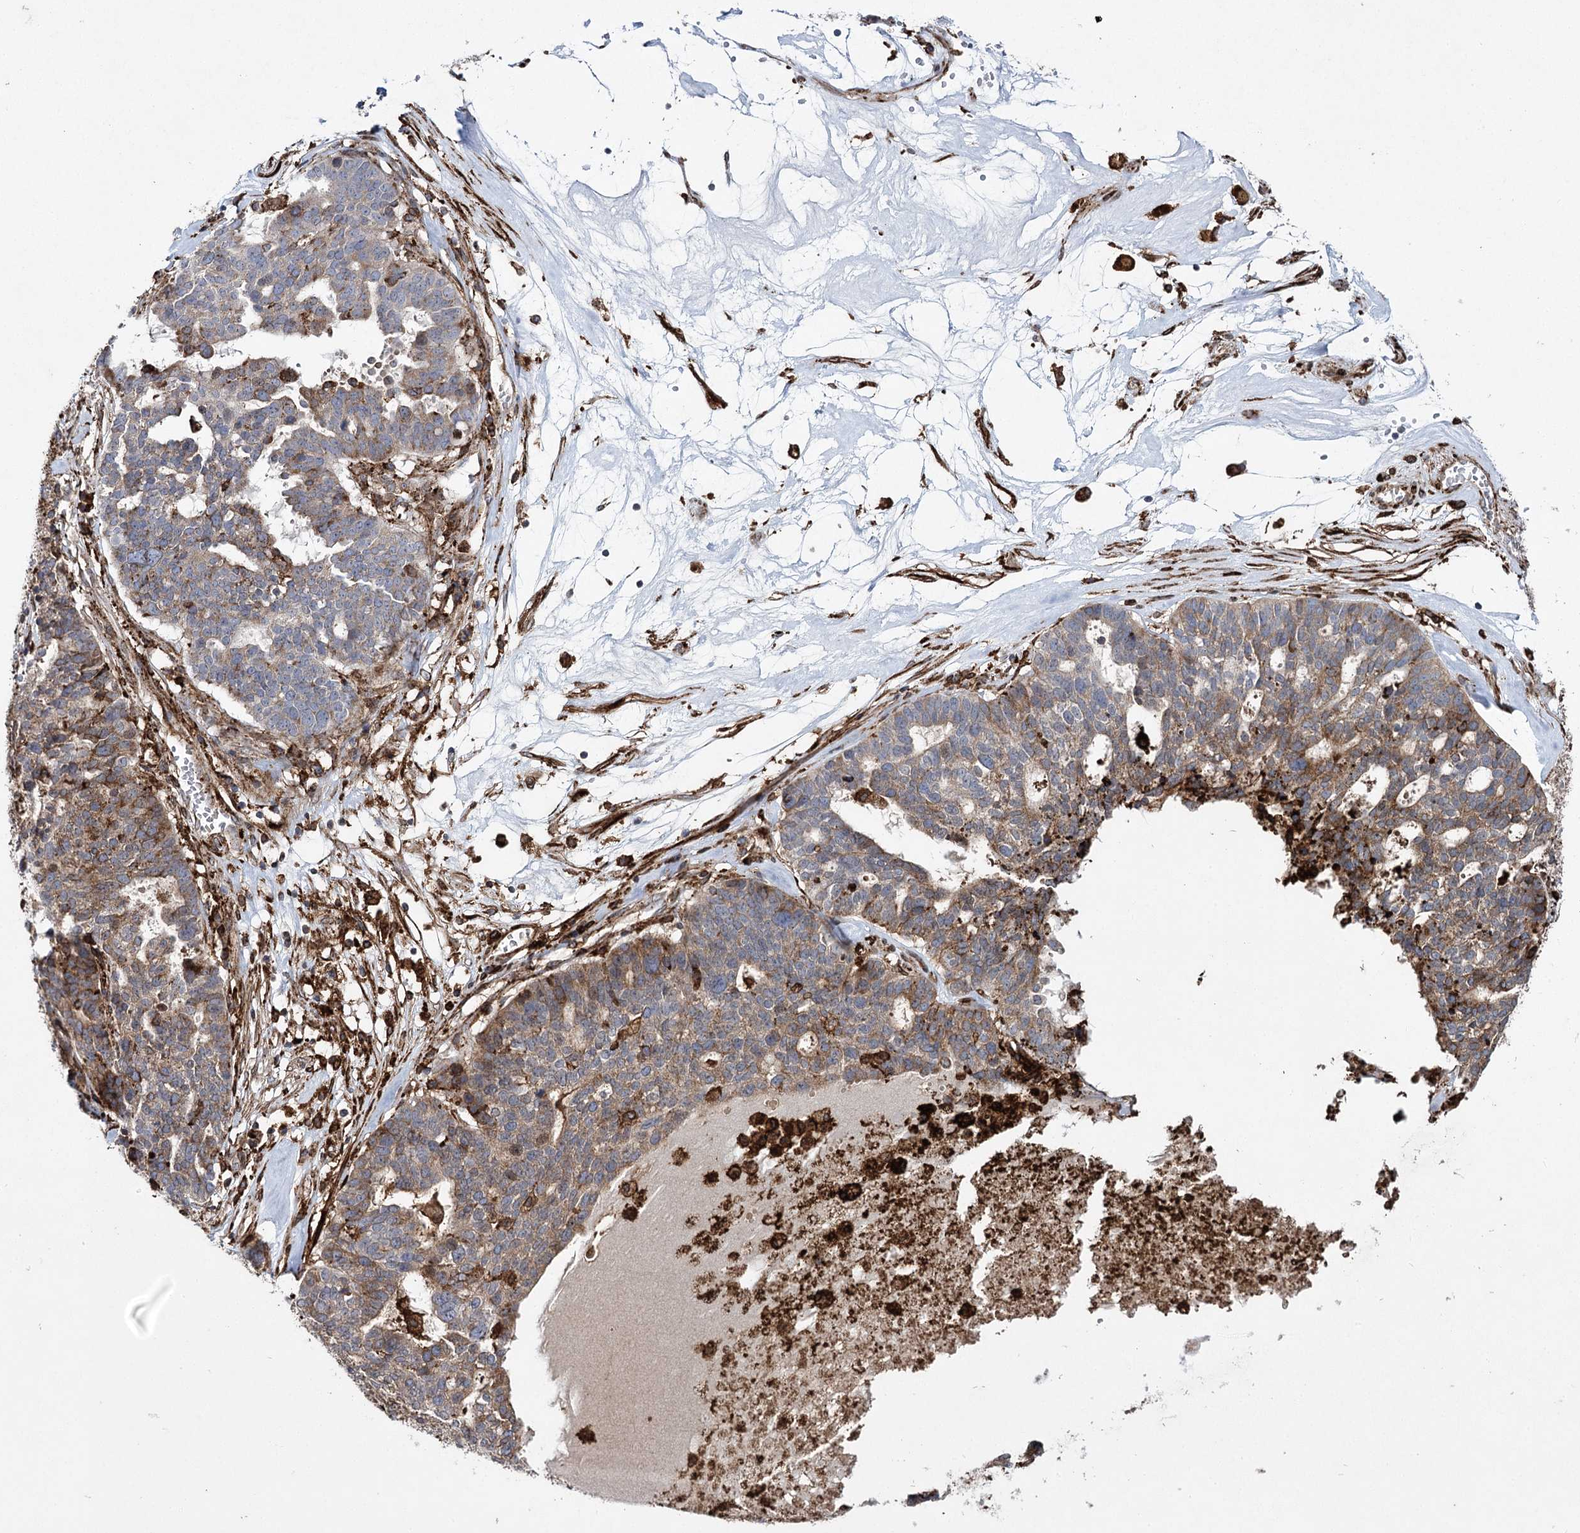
{"staining": {"intensity": "moderate", "quantity": ">75%", "location": "cytoplasmic/membranous"}, "tissue": "ovarian cancer", "cell_type": "Tumor cells", "image_type": "cancer", "snomed": [{"axis": "morphology", "description": "Cystadenocarcinoma, serous, NOS"}, {"axis": "topography", "description": "Ovary"}], "caption": "The histopathology image demonstrates immunohistochemical staining of ovarian serous cystadenocarcinoma. There is moderate cytoplasmic/membranous staining is seen in about >75% of tumor cells. (Stains: DAB in brown, nuclei in blue, Microscopy: brightfield microscopy at high magnification).", "gene": "DCUN1D4", "patient": {"sex": "female", "age": 59}}